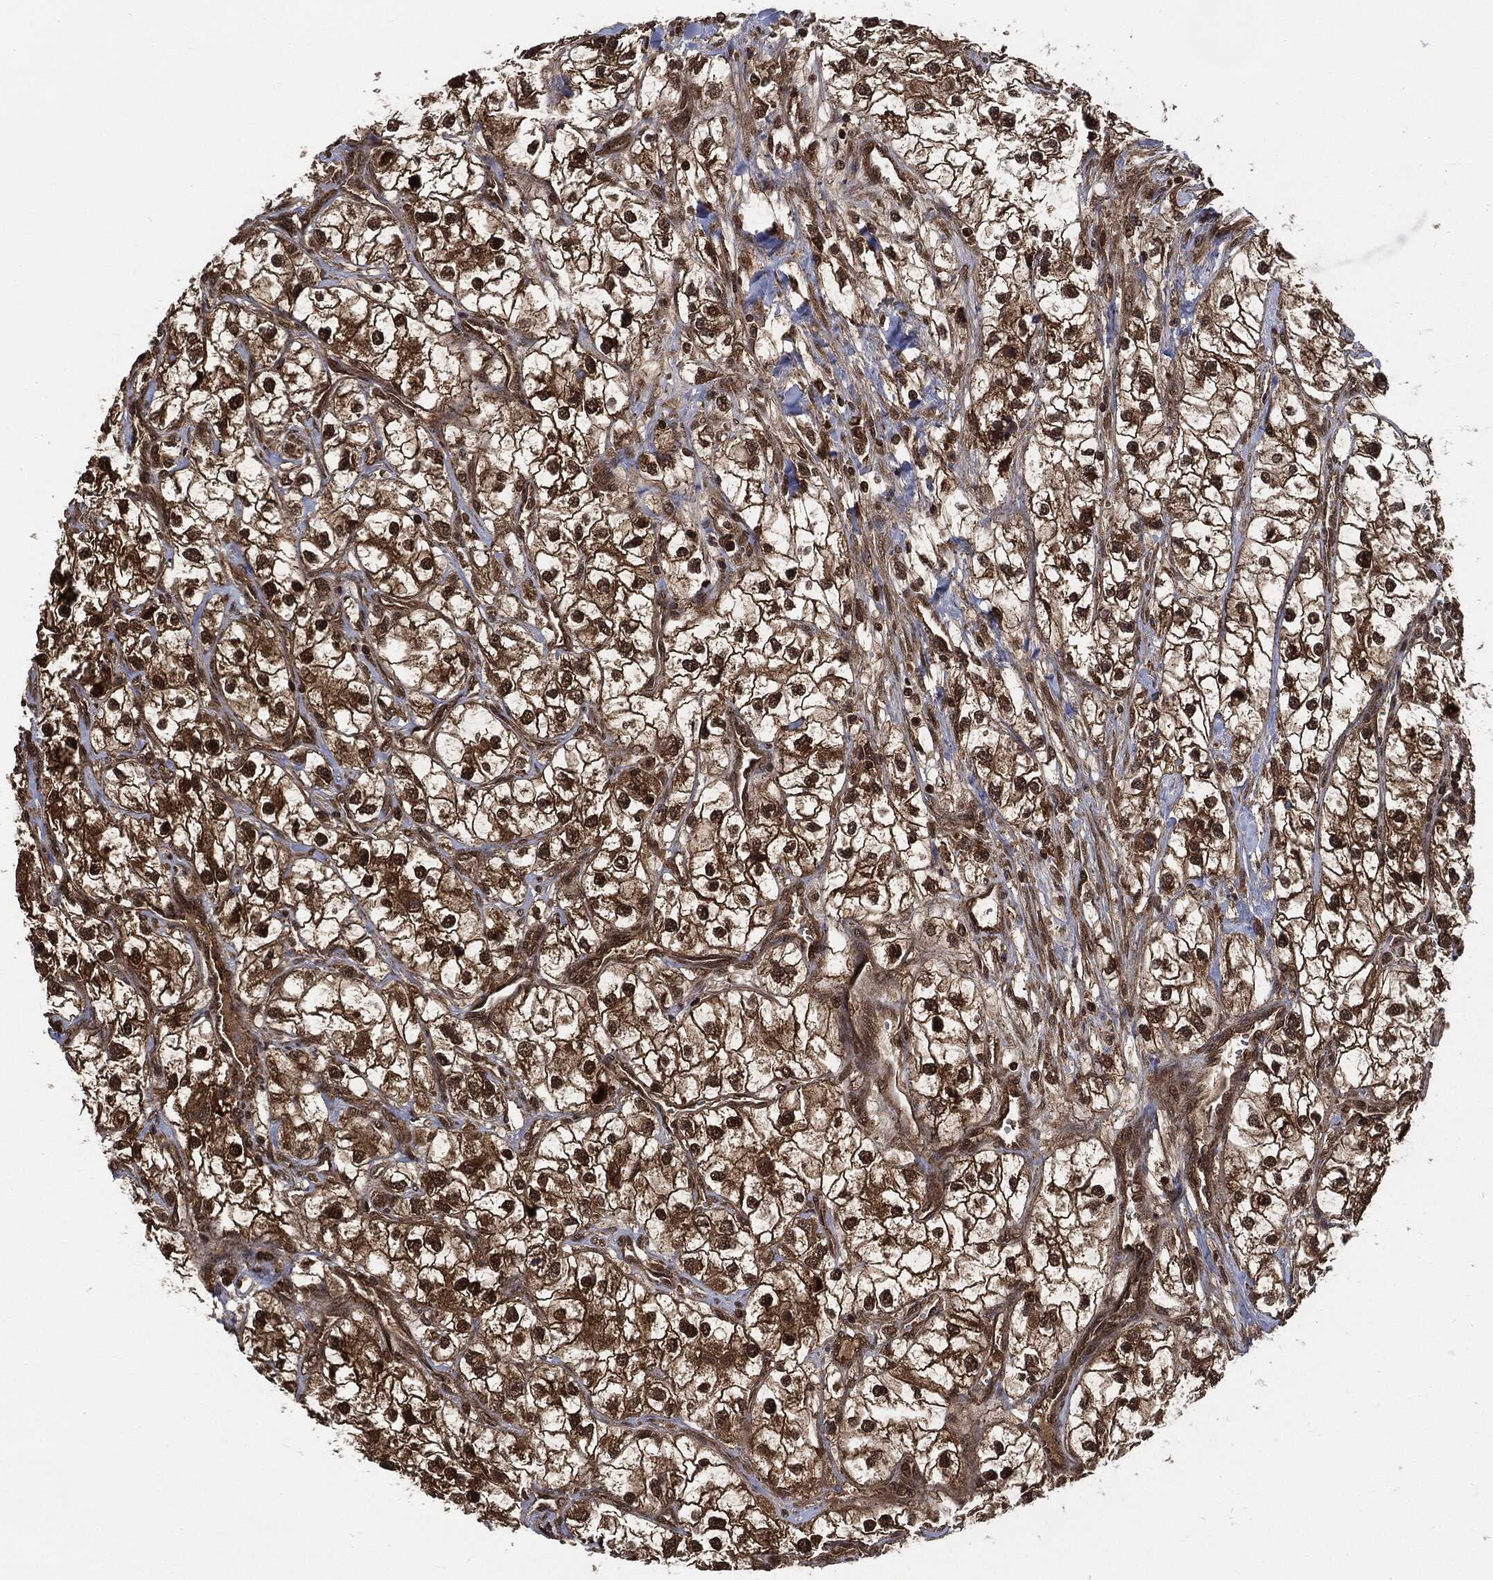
{"staining": {"intensity": "strong", "quantity": ">75%", "location": "cytoplasmic/membranous,nuclear"}, "tissue": "renal cancer", "cell_type": "Tumor cells", "image_type": "cancer", "snomed": [{"axis": "morphology", "description": "Adenocarcinoma, NOS"}, {"axis": "topography", "description": "Kidney"}], "caption": "Immunohistochemical staining of human adenocarcinoma (renal) displays high levels of strong cytoplasmic/membranous and nuclear expression in about >75% of tumor cells.", "gene": "CUTA", "patient": {"sex": "male", "age": 59}}